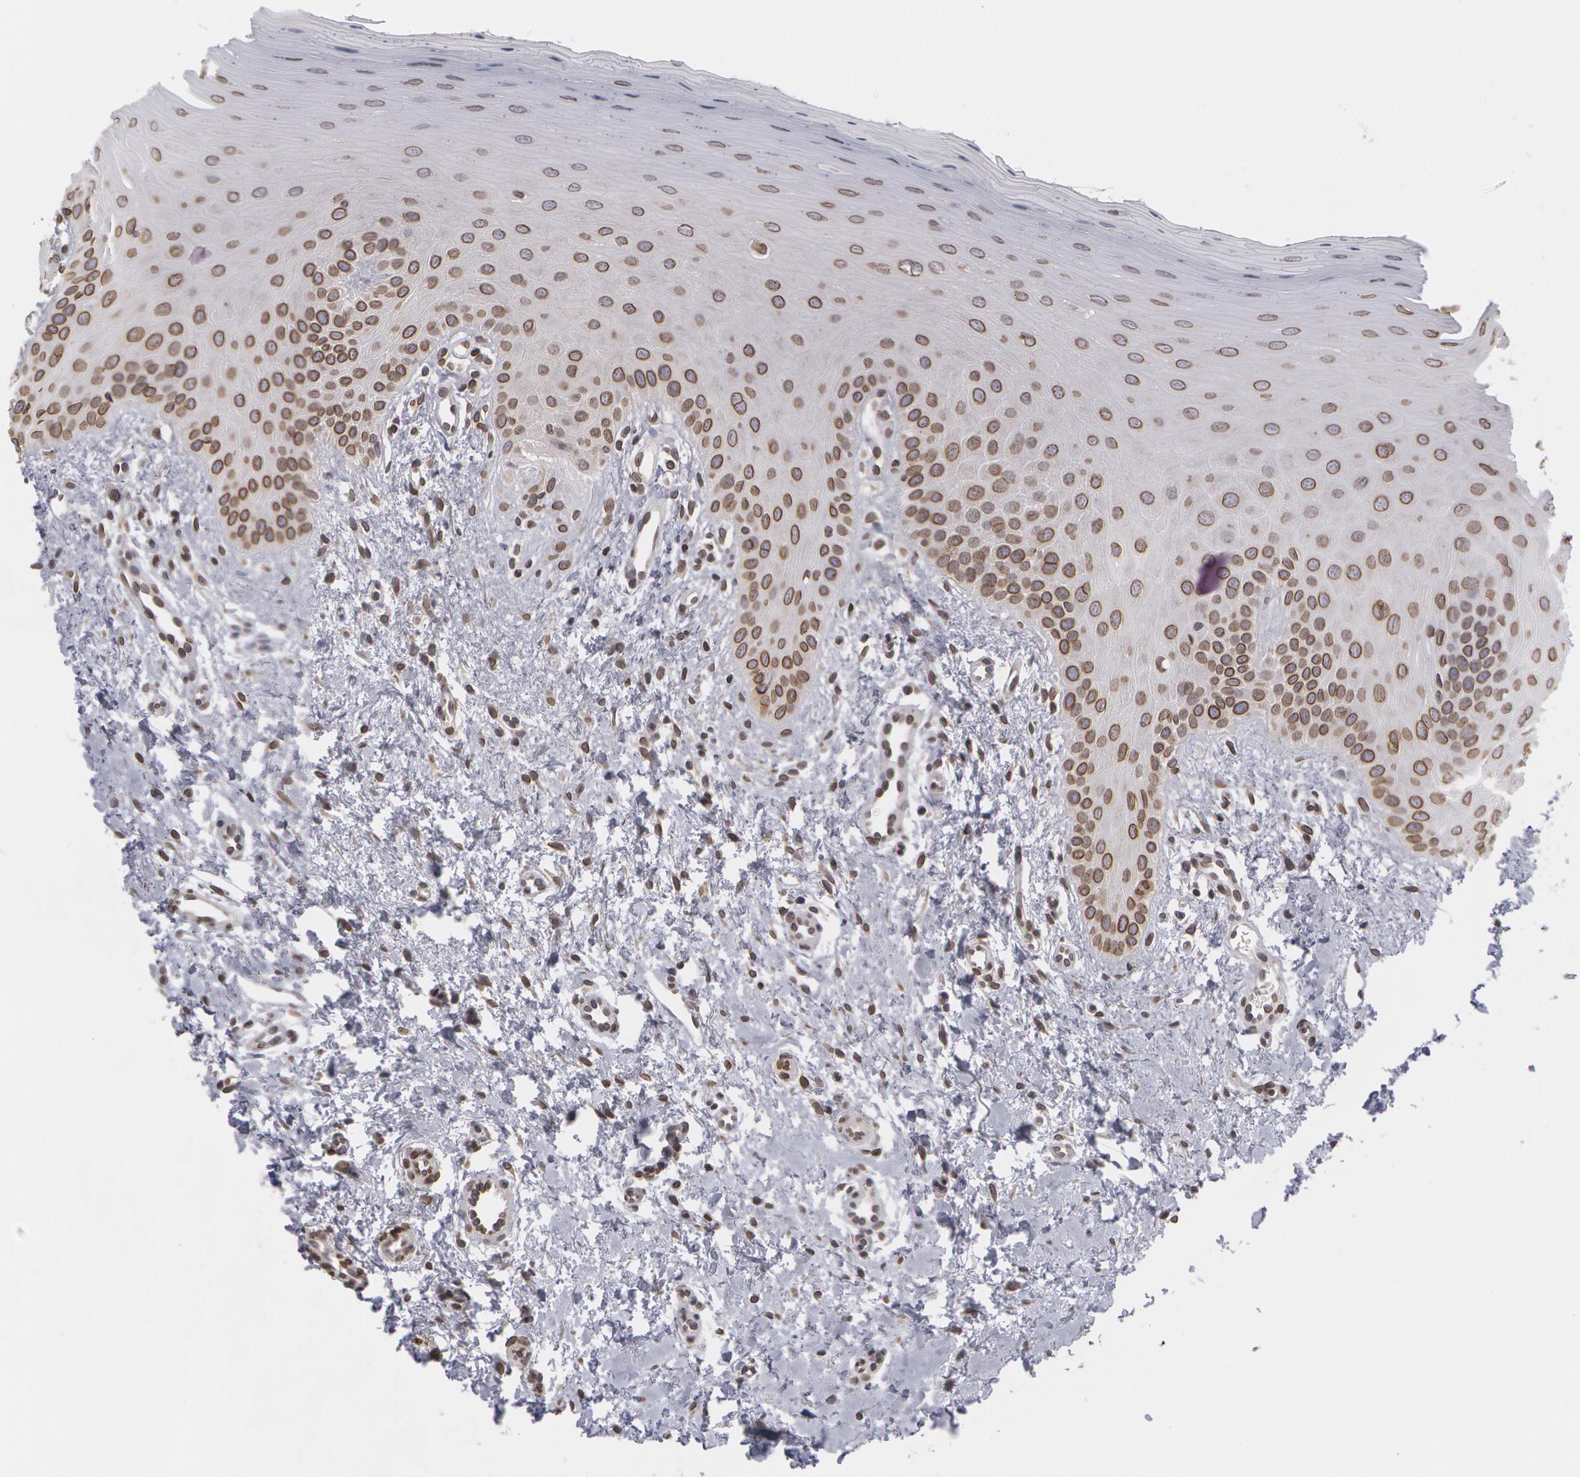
{"staining": {"intensity": "moderate", "quantity": "25%-75%", "location": "cytoplasmic/membranous,nuclear"}, "tissue": "oral mucosa", "cell_type": "Squamous epithelial cells", "image_type": "normal", "snomed": [{"axis": "morphology", "description": "Normal tissue, NOS"}, {"axis": "topography", "description": "Oral tissue"}], "caption": "Immunohistochemical staining of unremarkable oral mucosa exhibits moderate cytoplasmic/membranous,nuclear protein expression in about 25%-75% of squamous epithelial cells. (DAB IHC, brown staining for protein, blue staining for nuclei).", "gene": "EMD", "patient": {"sex": "female", "age": 23}}